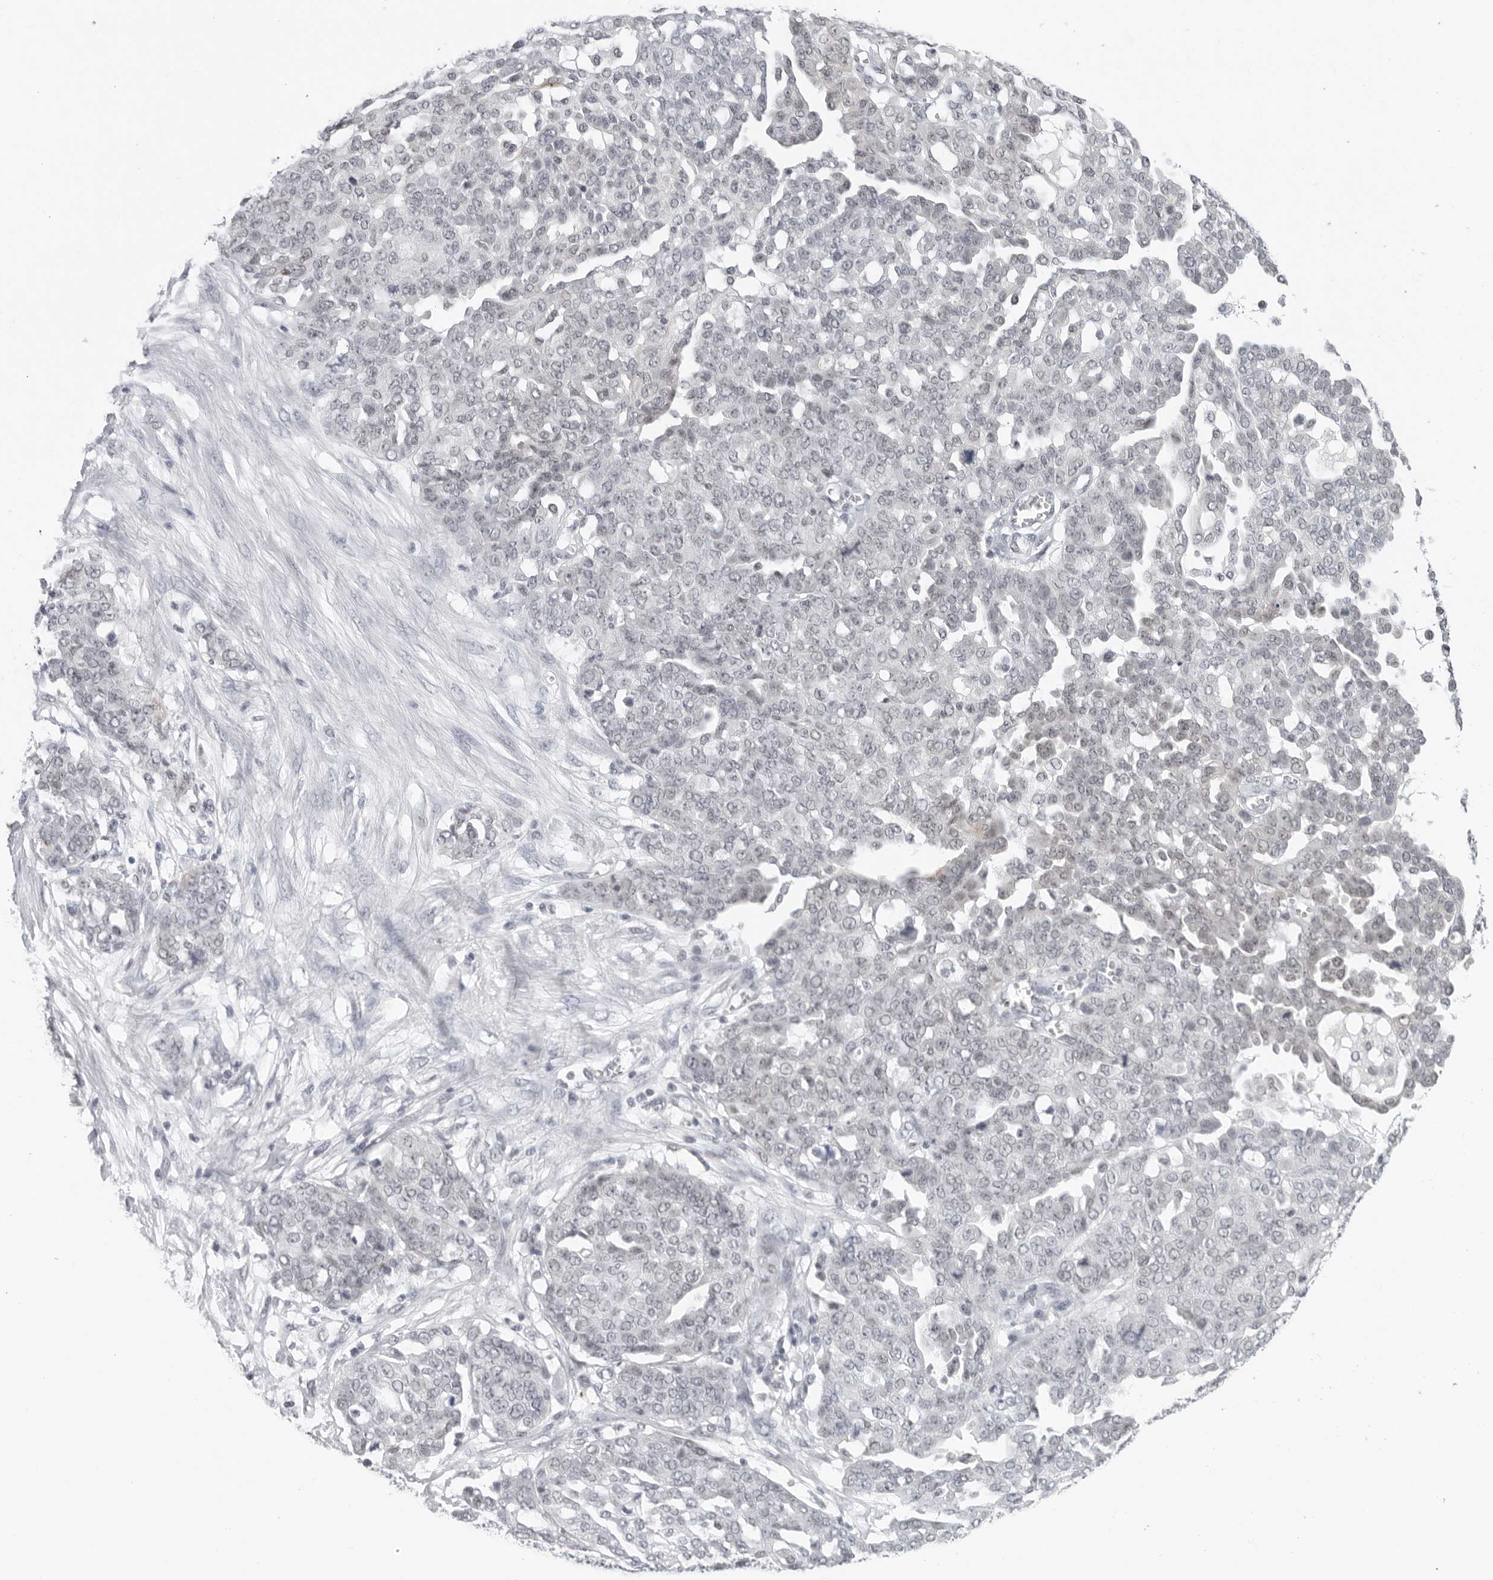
{"staining": {"intensity": "negative", "quantity": "none", "location": "none"}, "tissue": "ovarian cancer", "cell_type": "Tumor cells", "image_type": "cancer", "snomed": [{"axis": "morphology", "description": "Cystadenocarcinoma, serous, NOS"}, {"axis": "topography", "description": "Soft tissue"}, {"axis": "topography", "description": "Ovary"}], "caption": "Tumor cells show no significant staining in ovarian cancer (serous cystadenocarcinoma). (DAB immunohistochemistry (IHC) visualized using brightfield microscopy, high magnification).", "gene": "FLG2", "patient": {"sex": "female", "age": 57}}